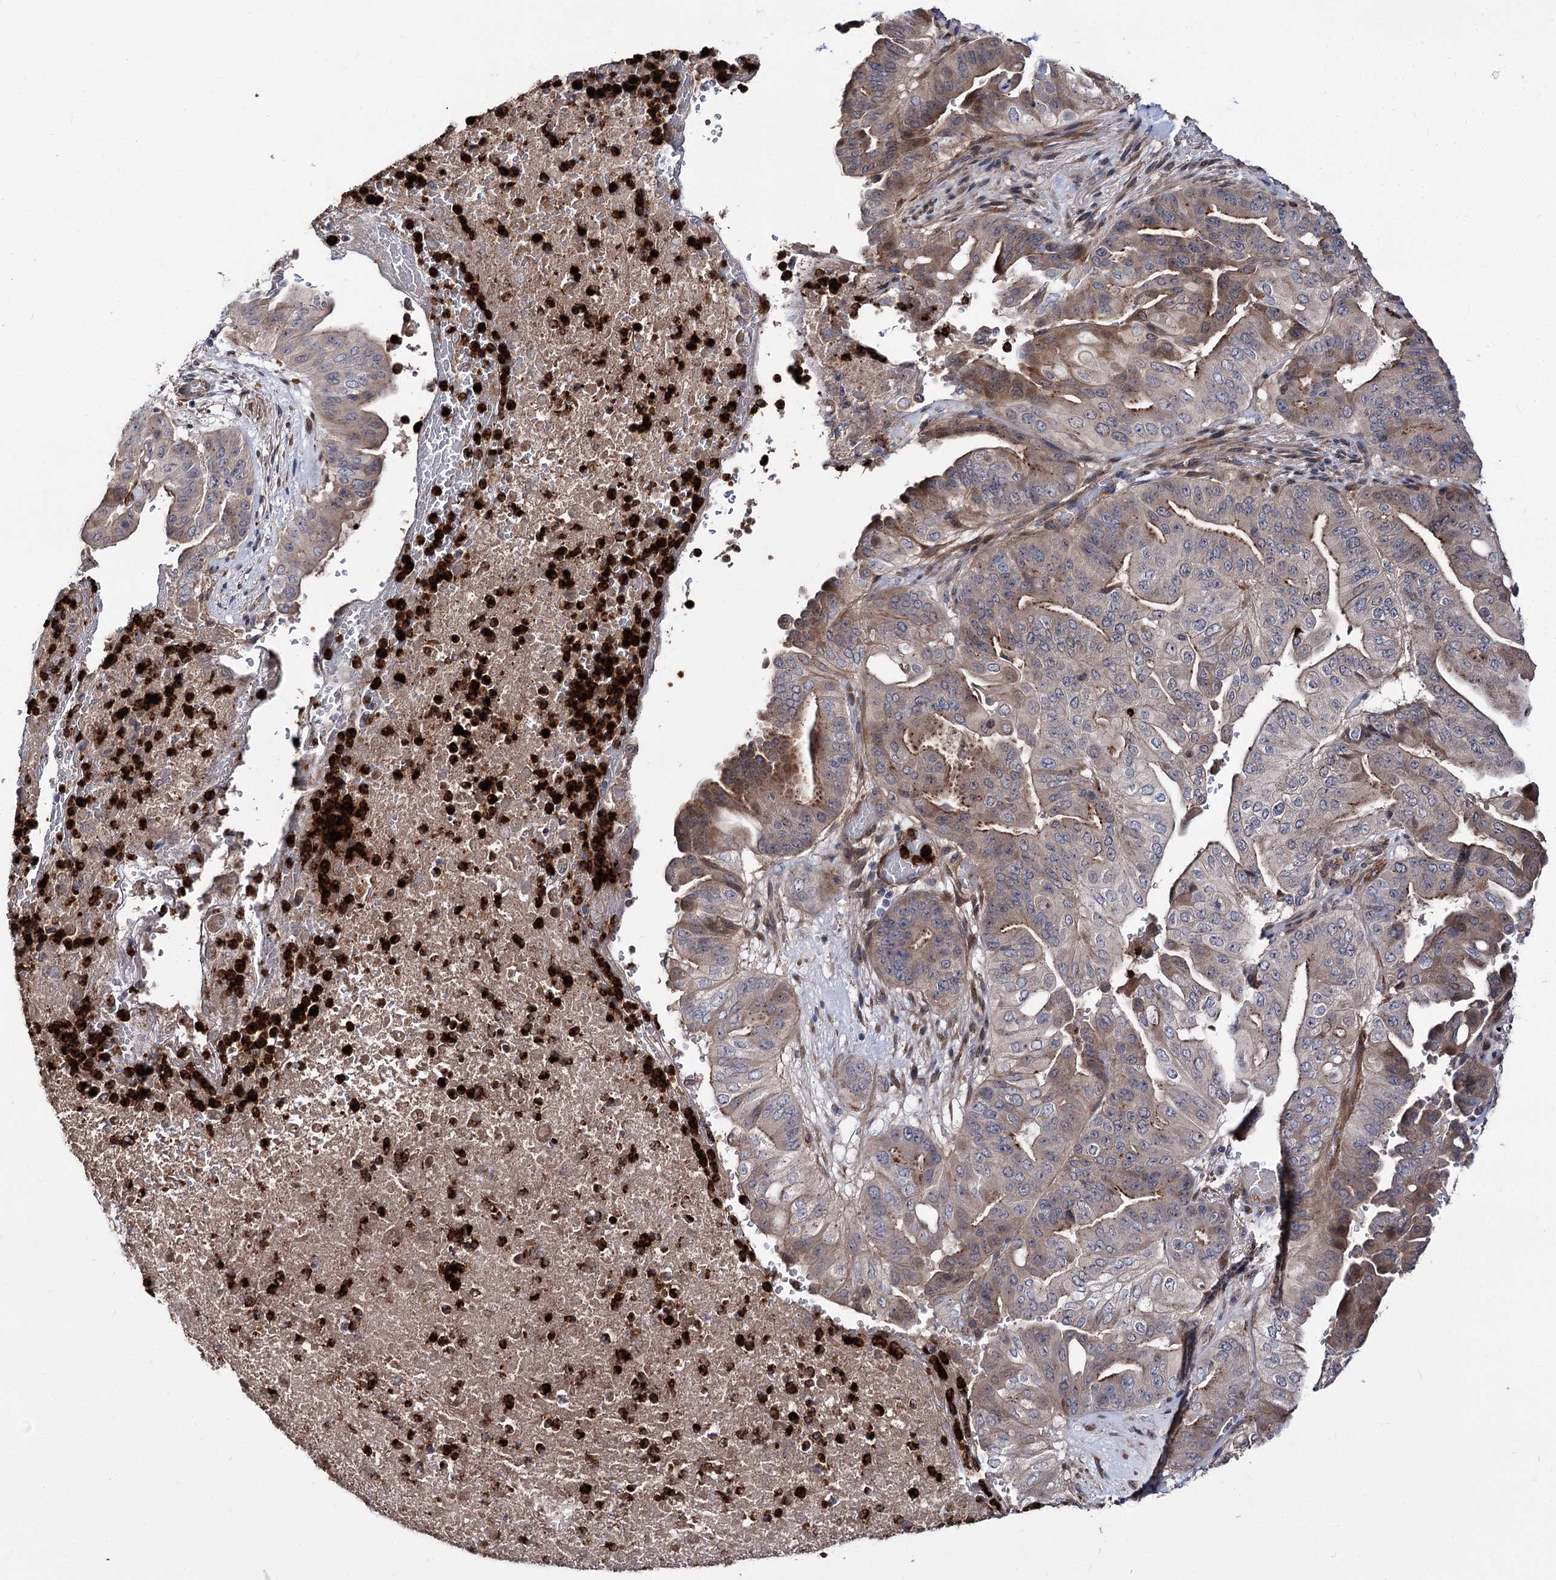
{"staining": {"intensity": "moderate", "quantity": "25%-75%", "location": "cytoplasmic/membranous"}, "tissue": "pancreatic cancer", "cell_type": "Tumor cells", "image_type": "cancer", "snomed": [{"axis": "morphology", "description": "Adenocarcinoma, NOS"}, {"axis": "topography", "description": "Pancreas"}], "caption": "The immunohistochemical stain shows moderate cytoplasmic/membranous expression in tumor cells of pancreatic cancer (adenocarcinoma) tissue. Nuclei are stained in blue.", "gene": "MINDY3", "patient": {"sex": "female", "age": 77}}